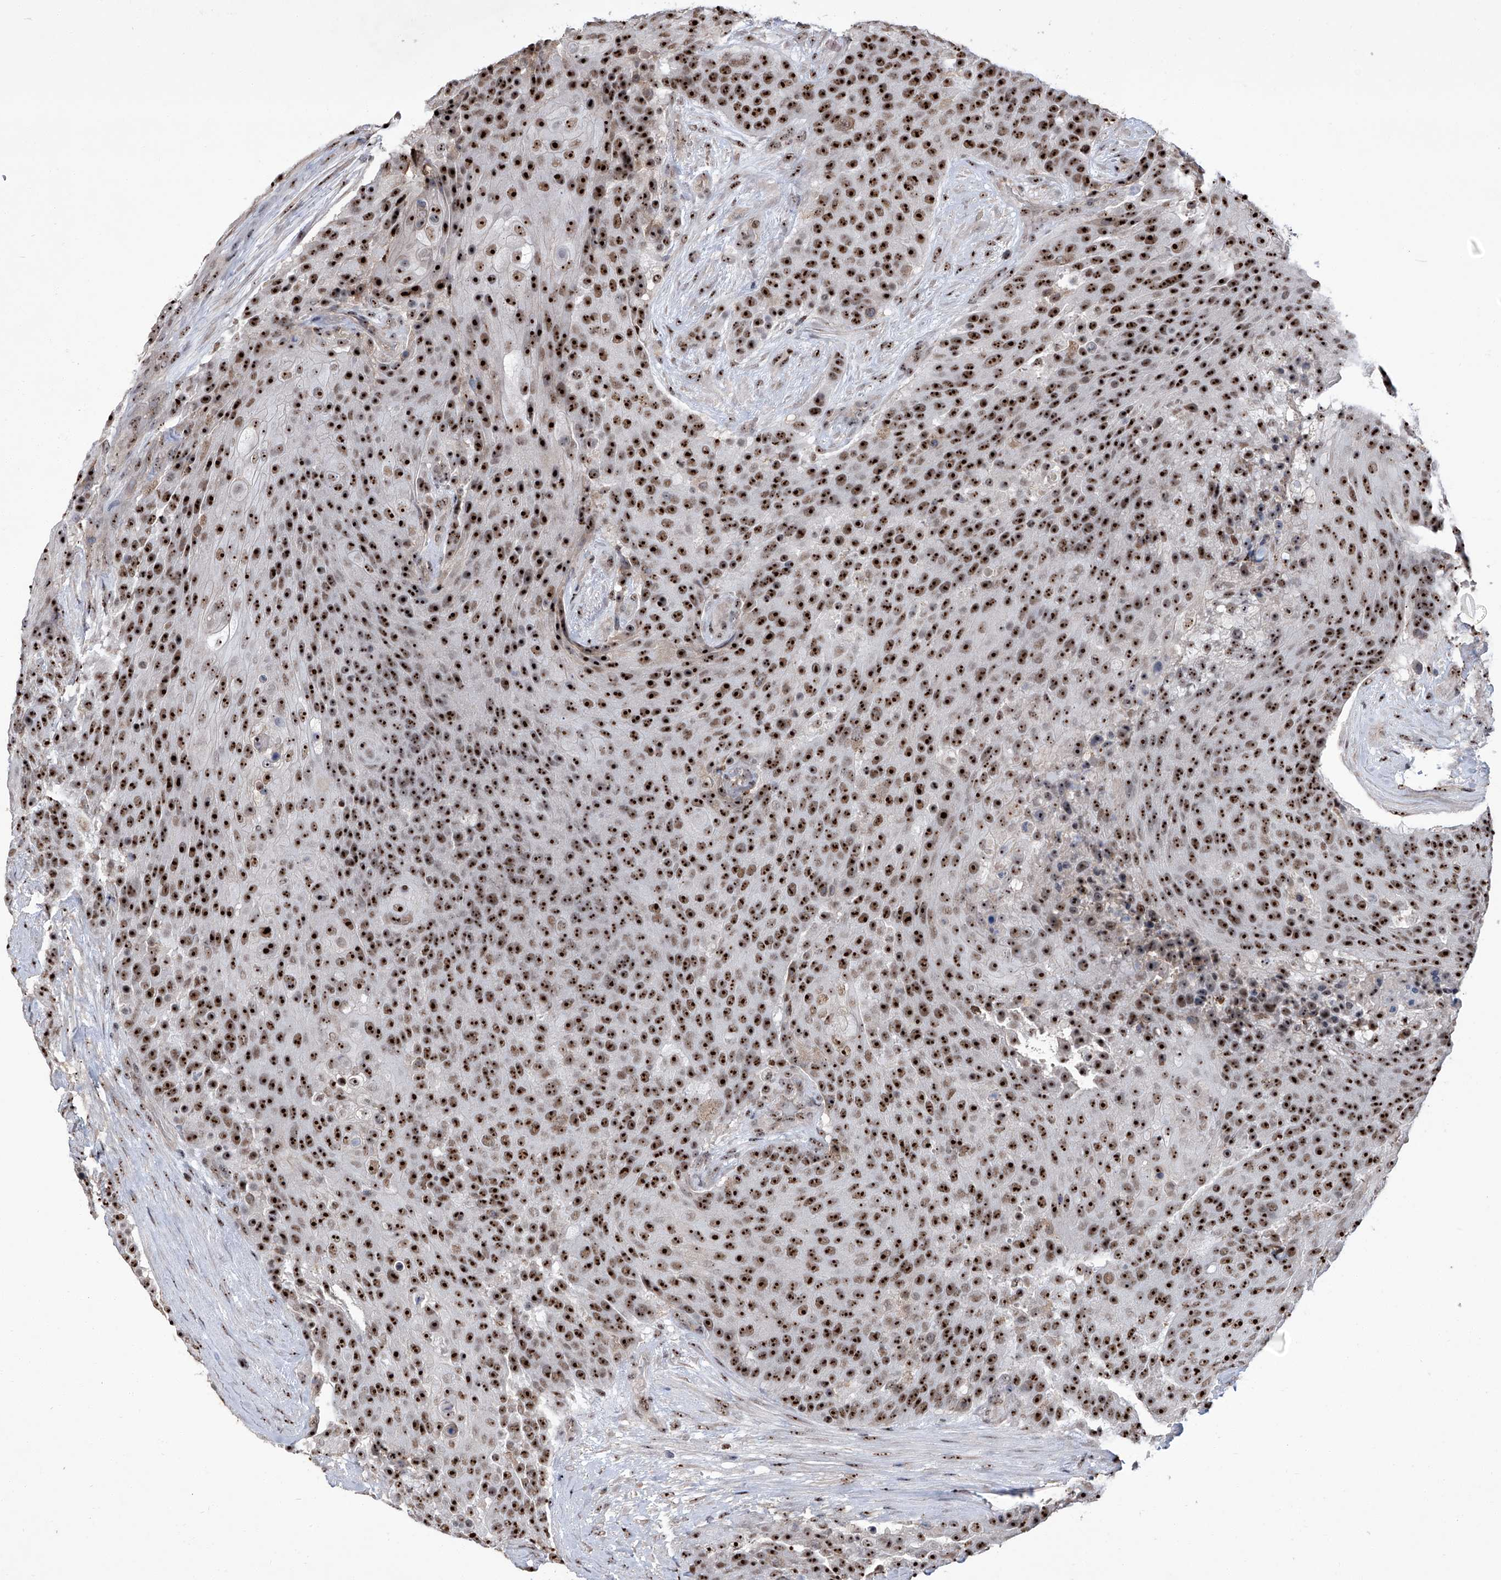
{"staining": {"intensity": "strong", "quantity": ">75%", "location": "nuclear"}, "tissue": "urothelial cancer", "cell_type": "Tumor cells", "image_type": "cancer", "snomed": [{"axis": "morphology", "description": "Urothelial carcinoma, High grade"}, {"axis": "topography", "description": "Urinary bladder"}], "caption": "Urothelial cancer stained with immunohistochemistry demonstrates strong nuclear positivity in about >75% of tumor cells.", "gene": "CMTR1", "patient": {"sex": "female", "age": 63}}